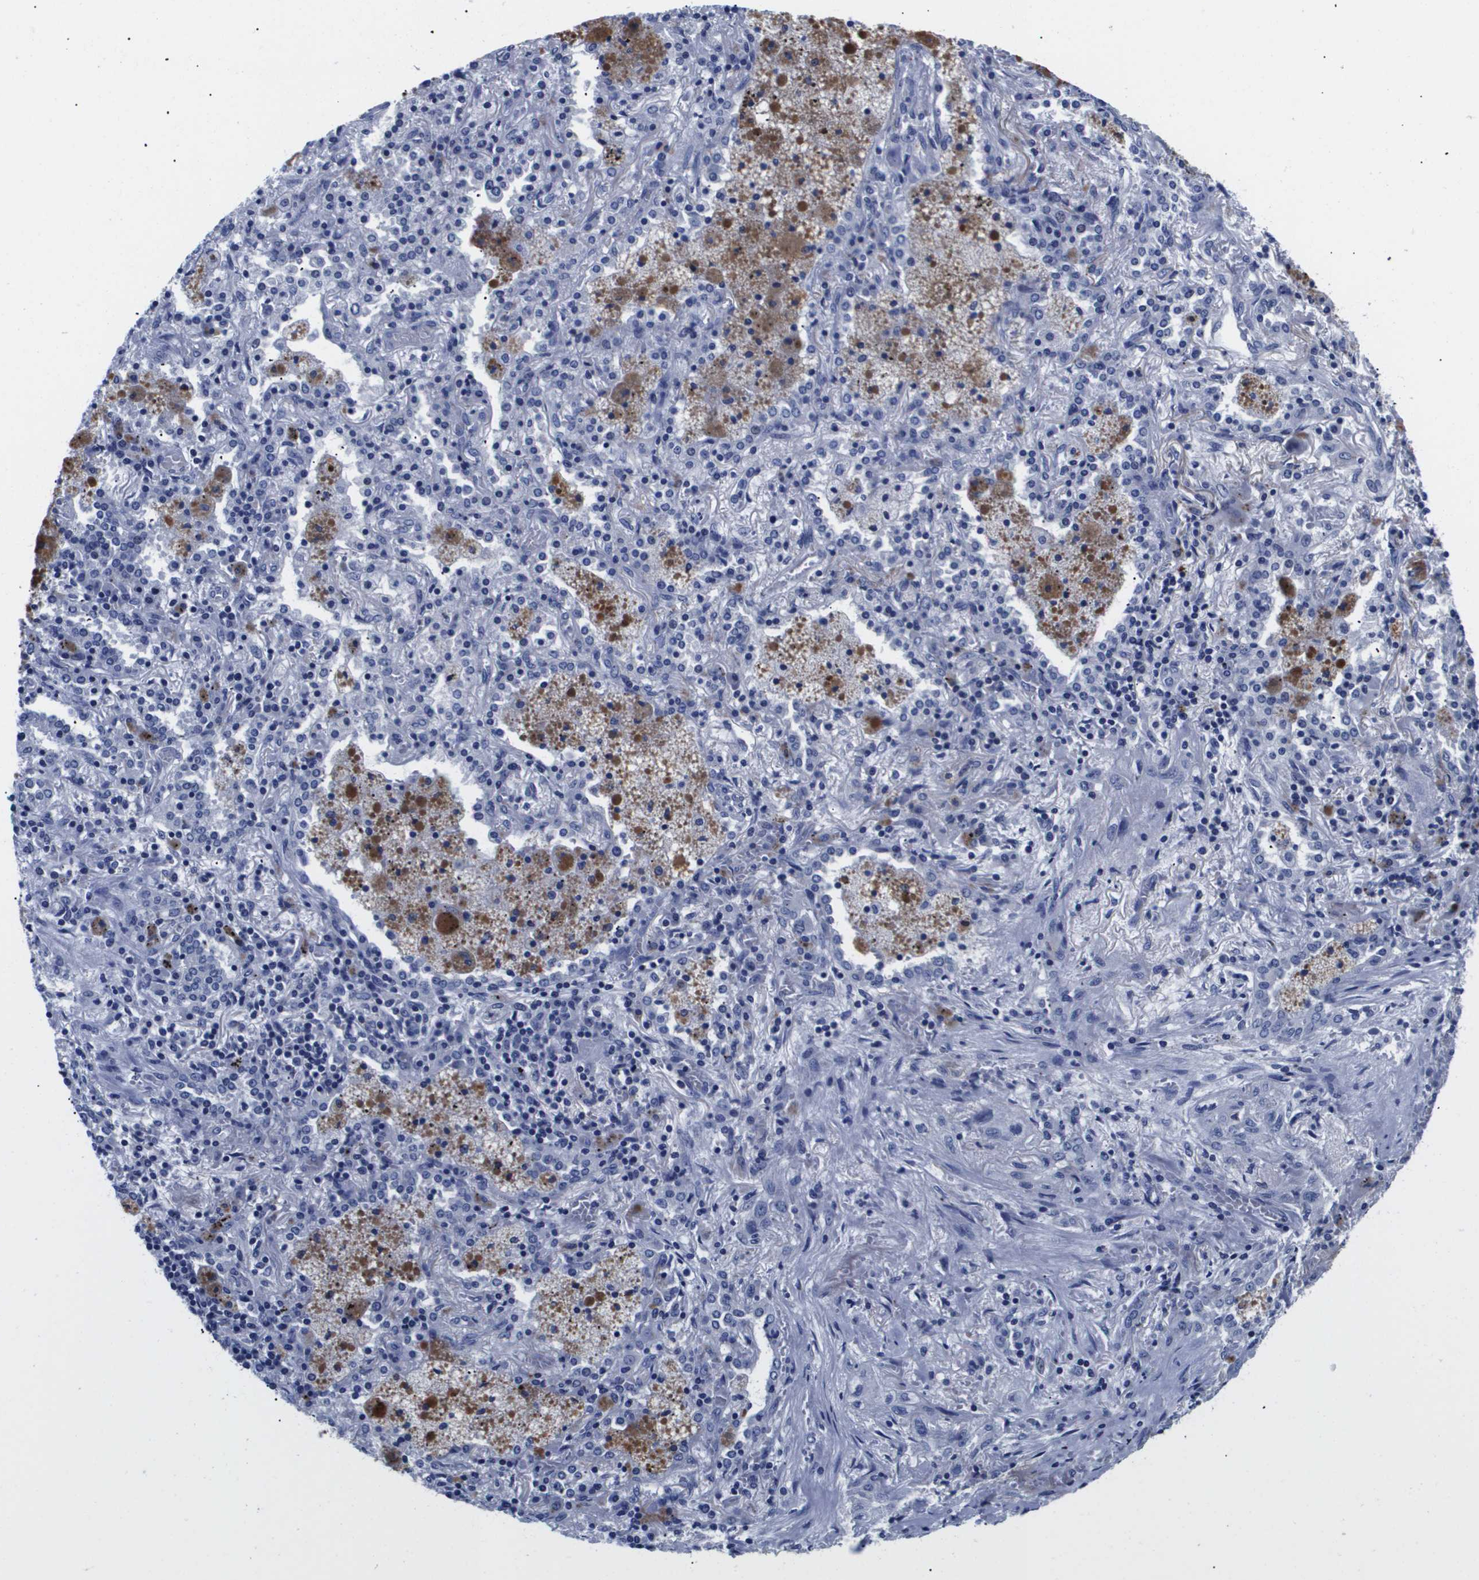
{"staining": {"intensity": "negative", "quantity": "none", "location": "none"}, "tissue": "lung cancer", "cell_type": "Tumor cells", "image_type": "cancer", "snomed": [{"axis": "morphology", "description": "Squamous cell carcinoma, NOS"}, {"axis": "topography", "description": "Lung"}], "caption": "The IHC histopathology image has no significant staining in tumor cells of squamous cell carcinoma (lung) tissue.", "gene": "ATP6V0A4", "patient": {"sex": "female", "age": 47}}